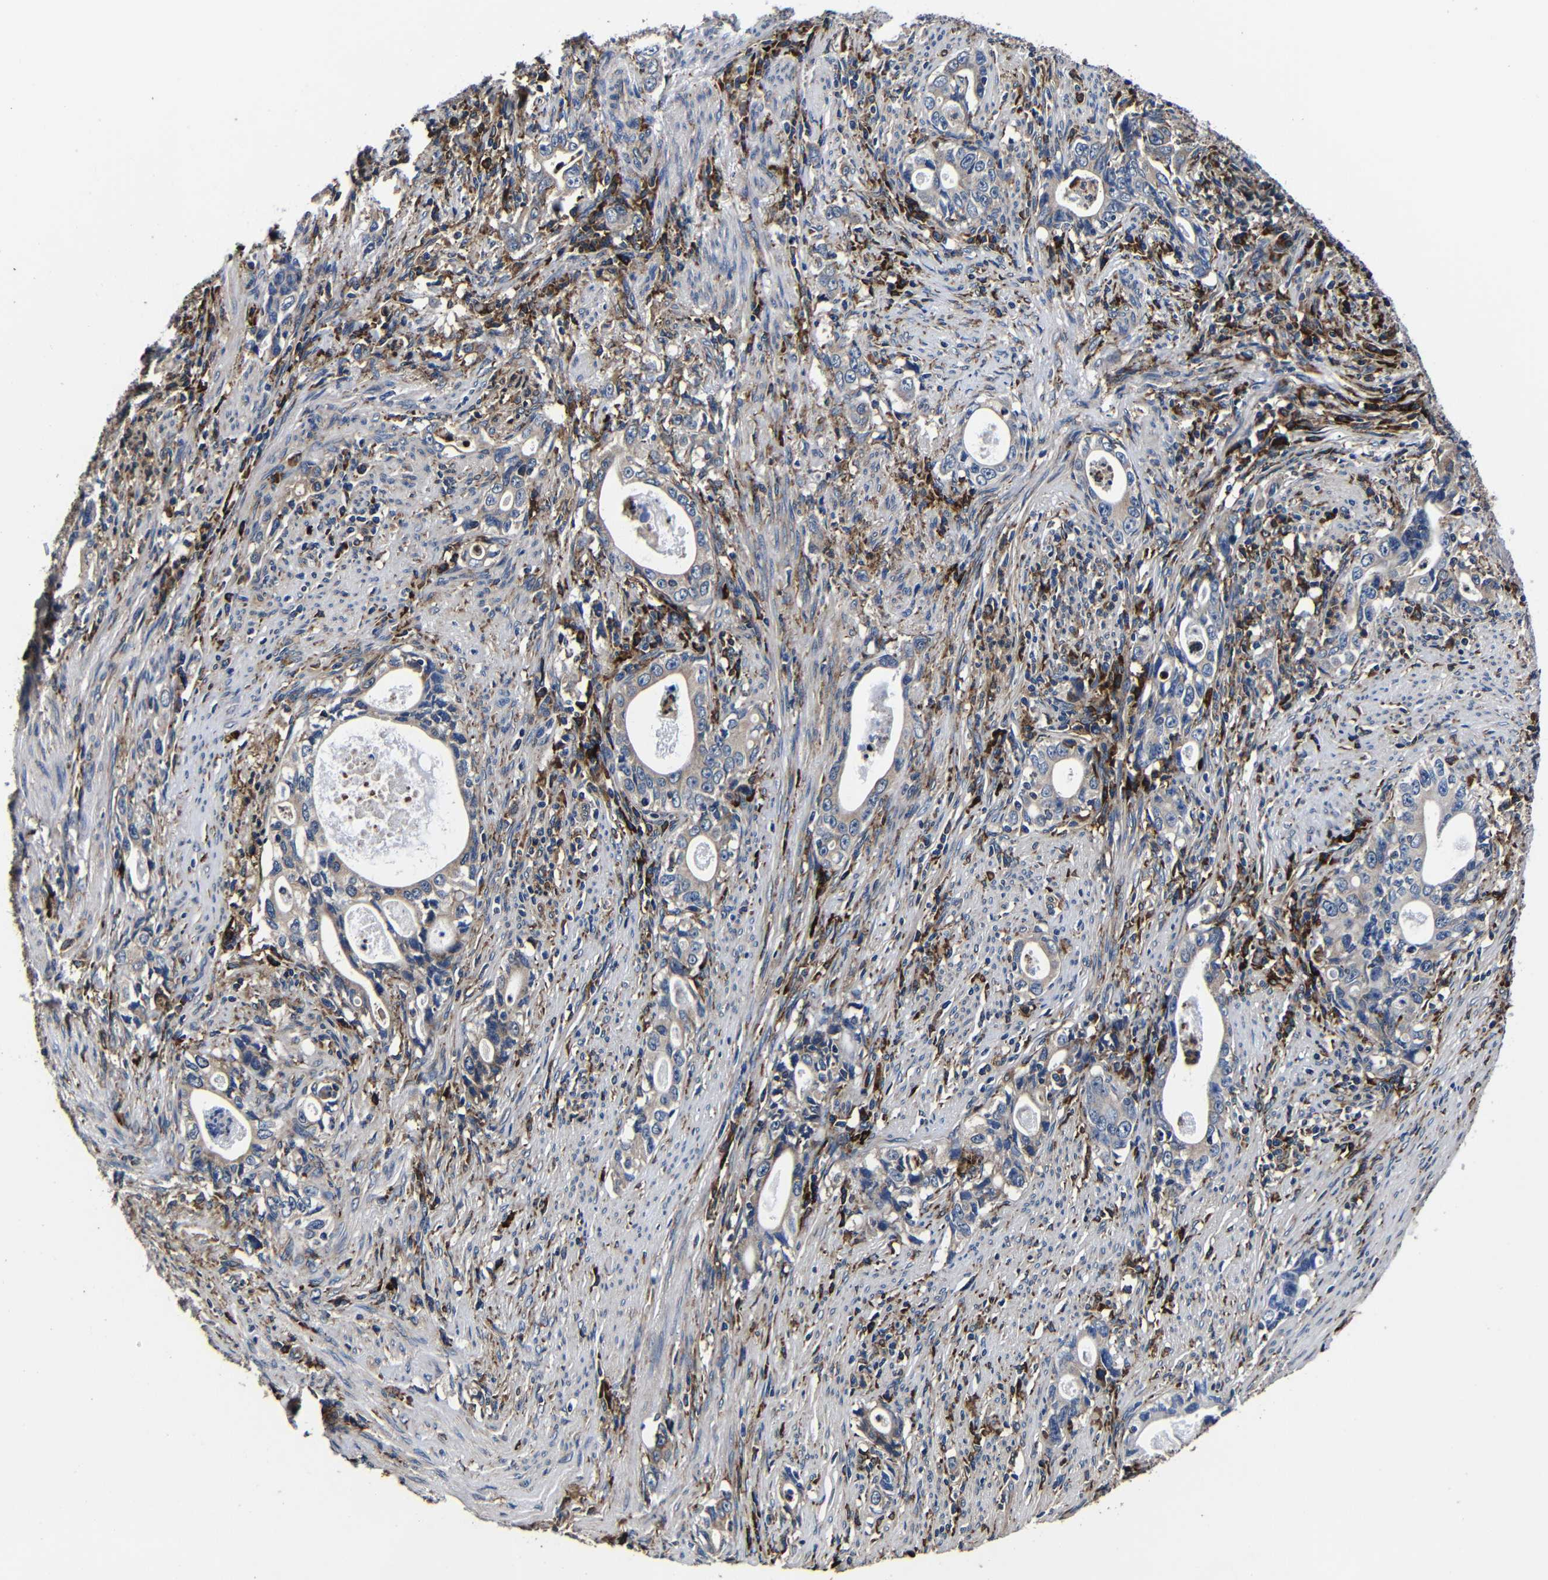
{"staining": {"intensity": "weak", "quantity": "25%-75%", "location": "cytoplasmic/membranous"}, "tissue": "stomach cancer", "cell_type": "Tumor cells", "image_type": "cancer", "snomed": [{"axis": "morphology", "description": "Adenocarcinoma, NOS"}, {"axis": "topography", "description": "Stomach, lower"}], "caption": "Protein analysis of adenocarcinoma (stomach) tissue shows weak cytoplasmic/membranous staining in approximately 25%-75% of tumor cells. Using DAB (3,3'-diaminobenzidine) (brown) and hematoxylin (blue) stains, captured at high magnification using brightfield microscopy.", "gene": "SCN9A", "patient": {"sex": "female", "age": 72}}